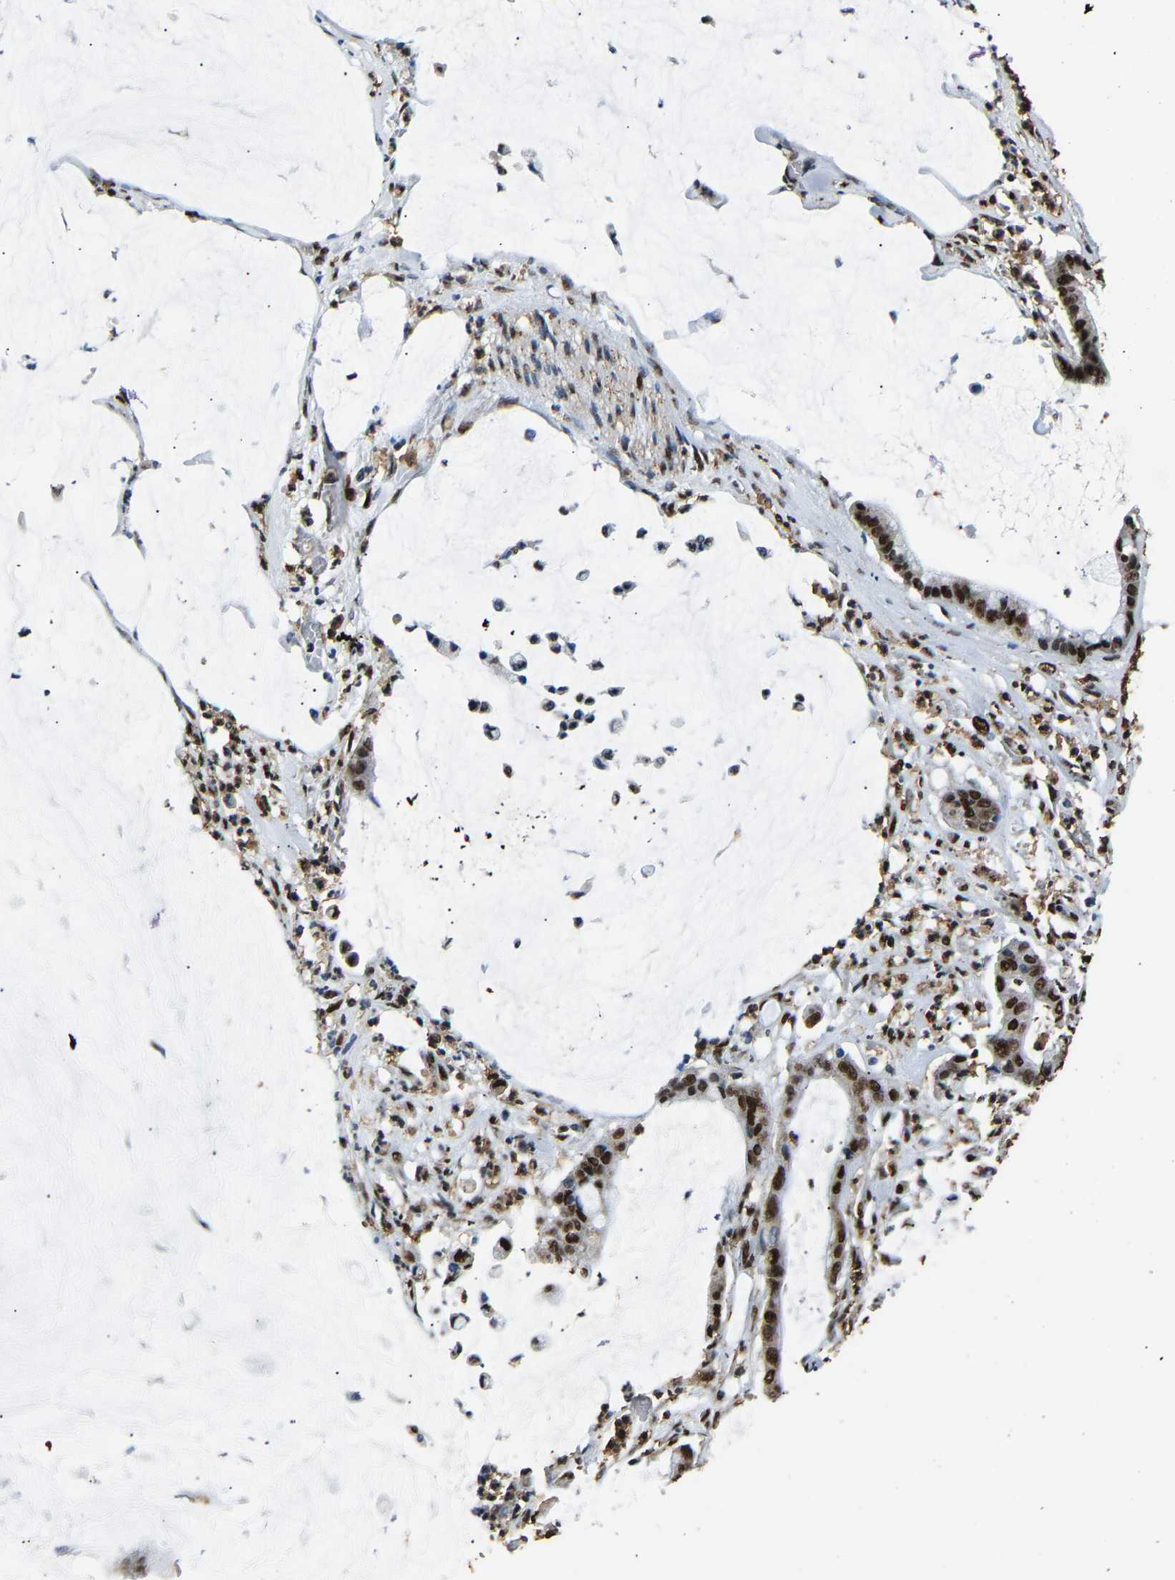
{"staining": {"intensity": "strong", "quantity": ">75%", "location": "nuclear"}, "tissue": "pancreatic cancer", "cell_type": "Tumor cells", "image_type": "cancer", "snomed": [{"axis": "morphology", "description": "Adenocarcinoma, NOS"}, {"axis": "topography", "description": "Pancreas"}], "caption": "There is high levels of strong nuclear staining in tumor cells of pancreatic cancer (adenocarcinoma), as demonstrated by immunohistochemical staining (brown color).", "gene": "SAFB", "patient": {"sex": "male", "age": 41}}